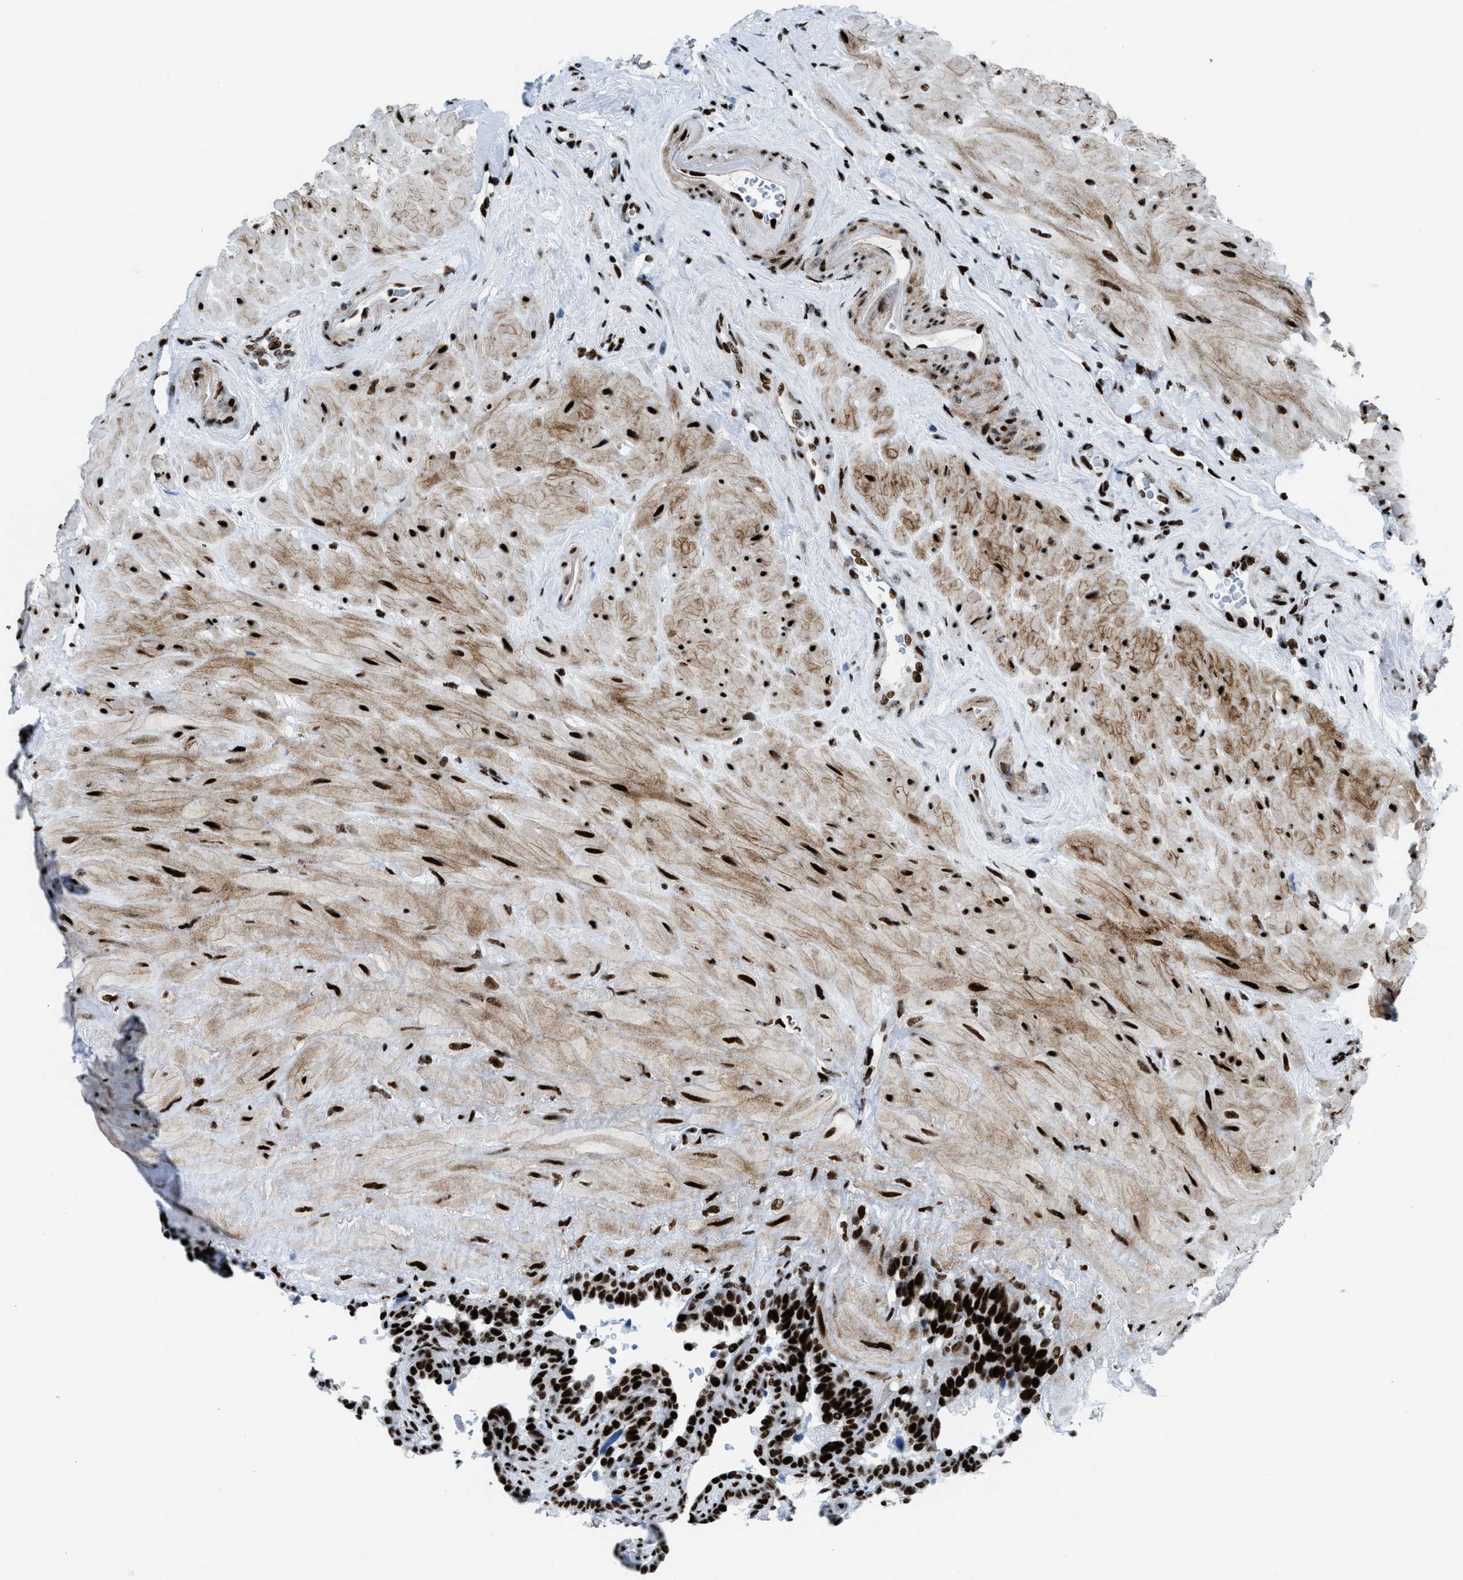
{"staining": {"intensity": "strong", "quantity": ">75%", "location": "nuclear"}, "tissue": "seminal vesicle", "cell_type": "Glandular cells", "image_type": "normal", "snomed": [{"axis": "morphology", "description": "Normal tissue, NOS"}, {"axis": "topography", "description": "Seminal veicle"}], "caption": "Immunohistochemical staining of unremarkable seminal vesicle exhibits high levels of strong nuclear positivity in approximately >75% of glandular cells.", "gene": "NONO", "patient": {"sex": "male", "age": 68}}